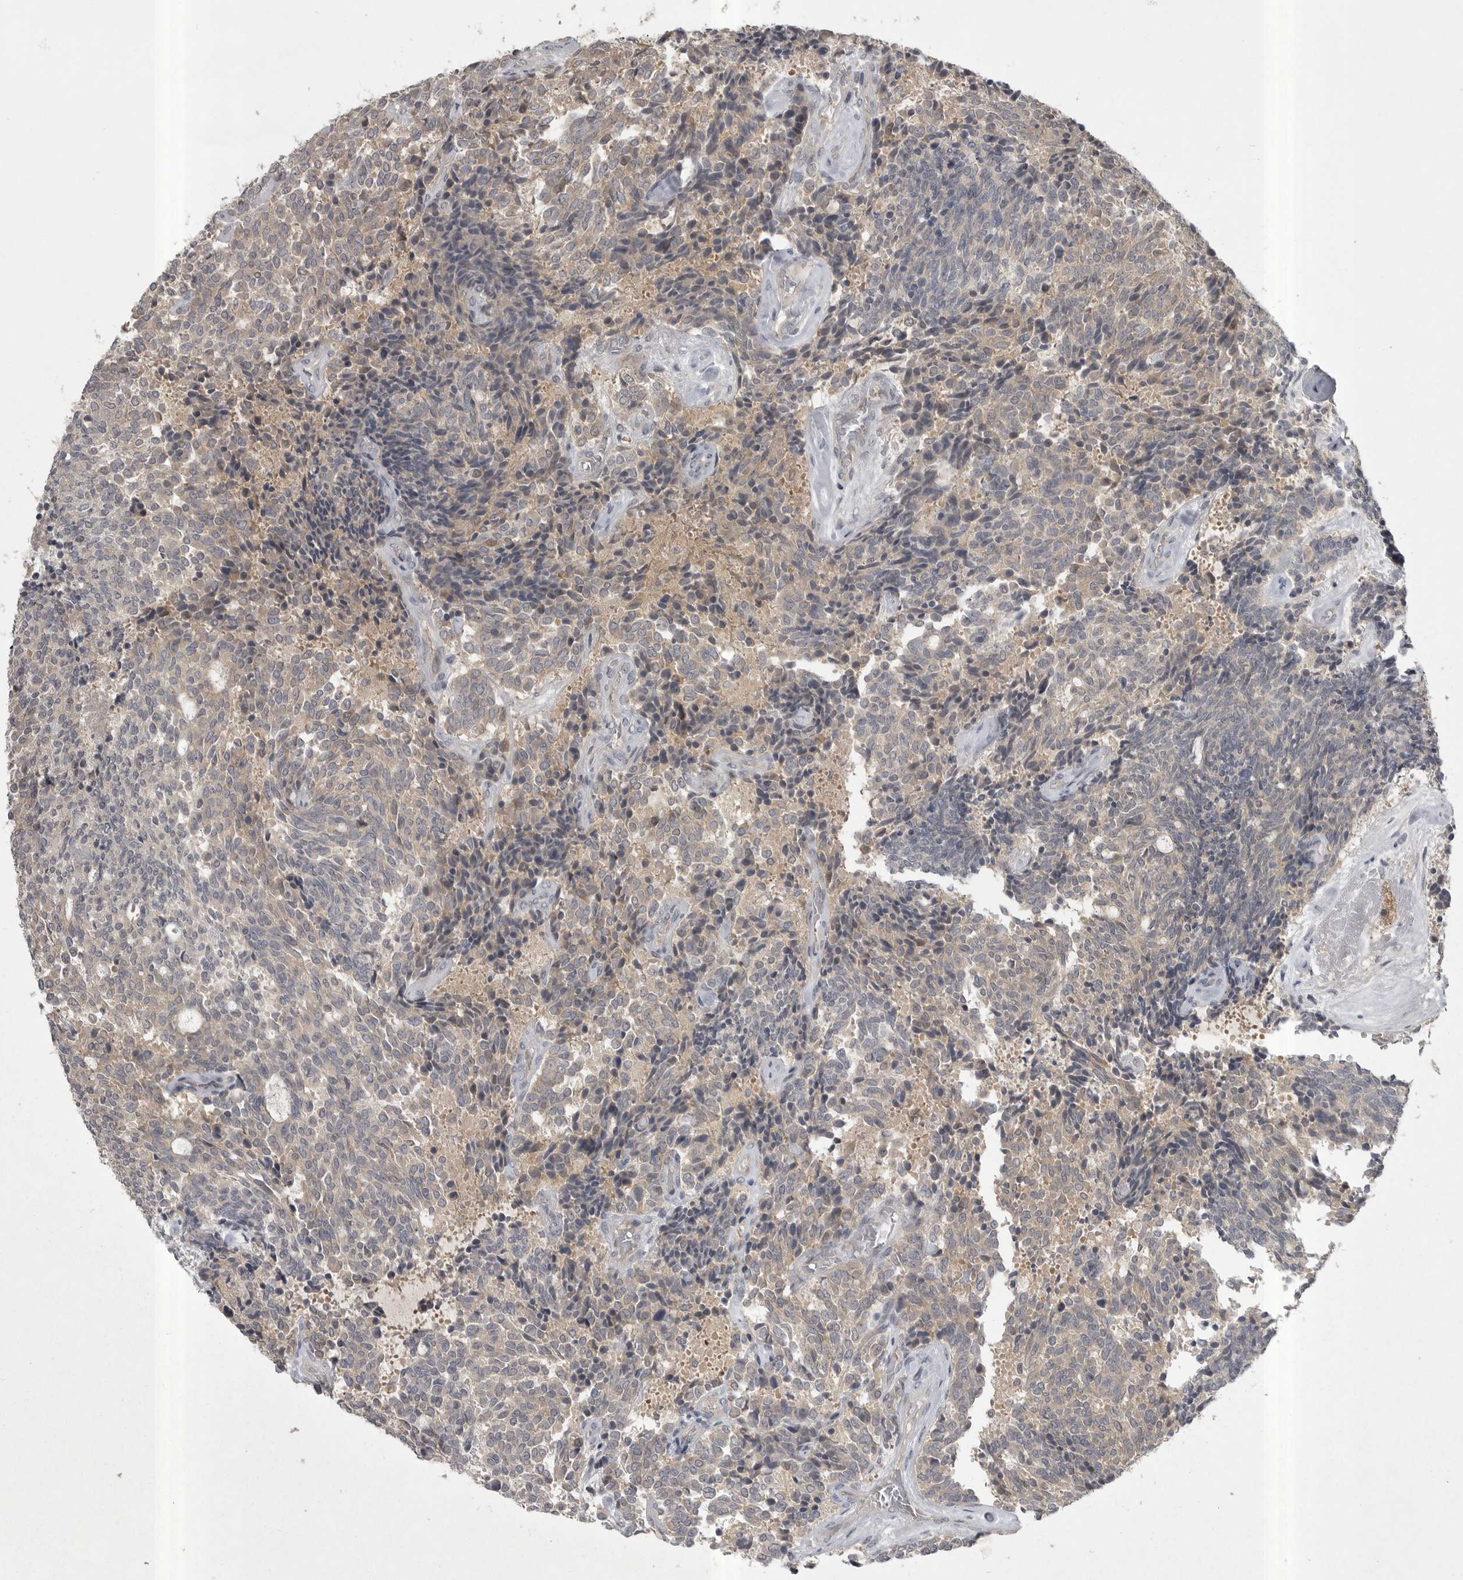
{"staining": {"intensity": "weak", "quantity": "<25%", "location": "cytoplasmic/membranous"}, "tissue": "carcinoid", "cell_type": "Tumor cells", "image_type": "cancer", "snomed": [{"axis": "morphology", "description": "Carcinoid, malignant, NOS"}, {"axis": "topography", "description": "Pancreas"}], "caption": "Immunohistochemical staining of carcinoid demonstrates no significant expression in tumor cells.", "gene": "PHF13", "patient": {"sex": "female", "age": 54}}